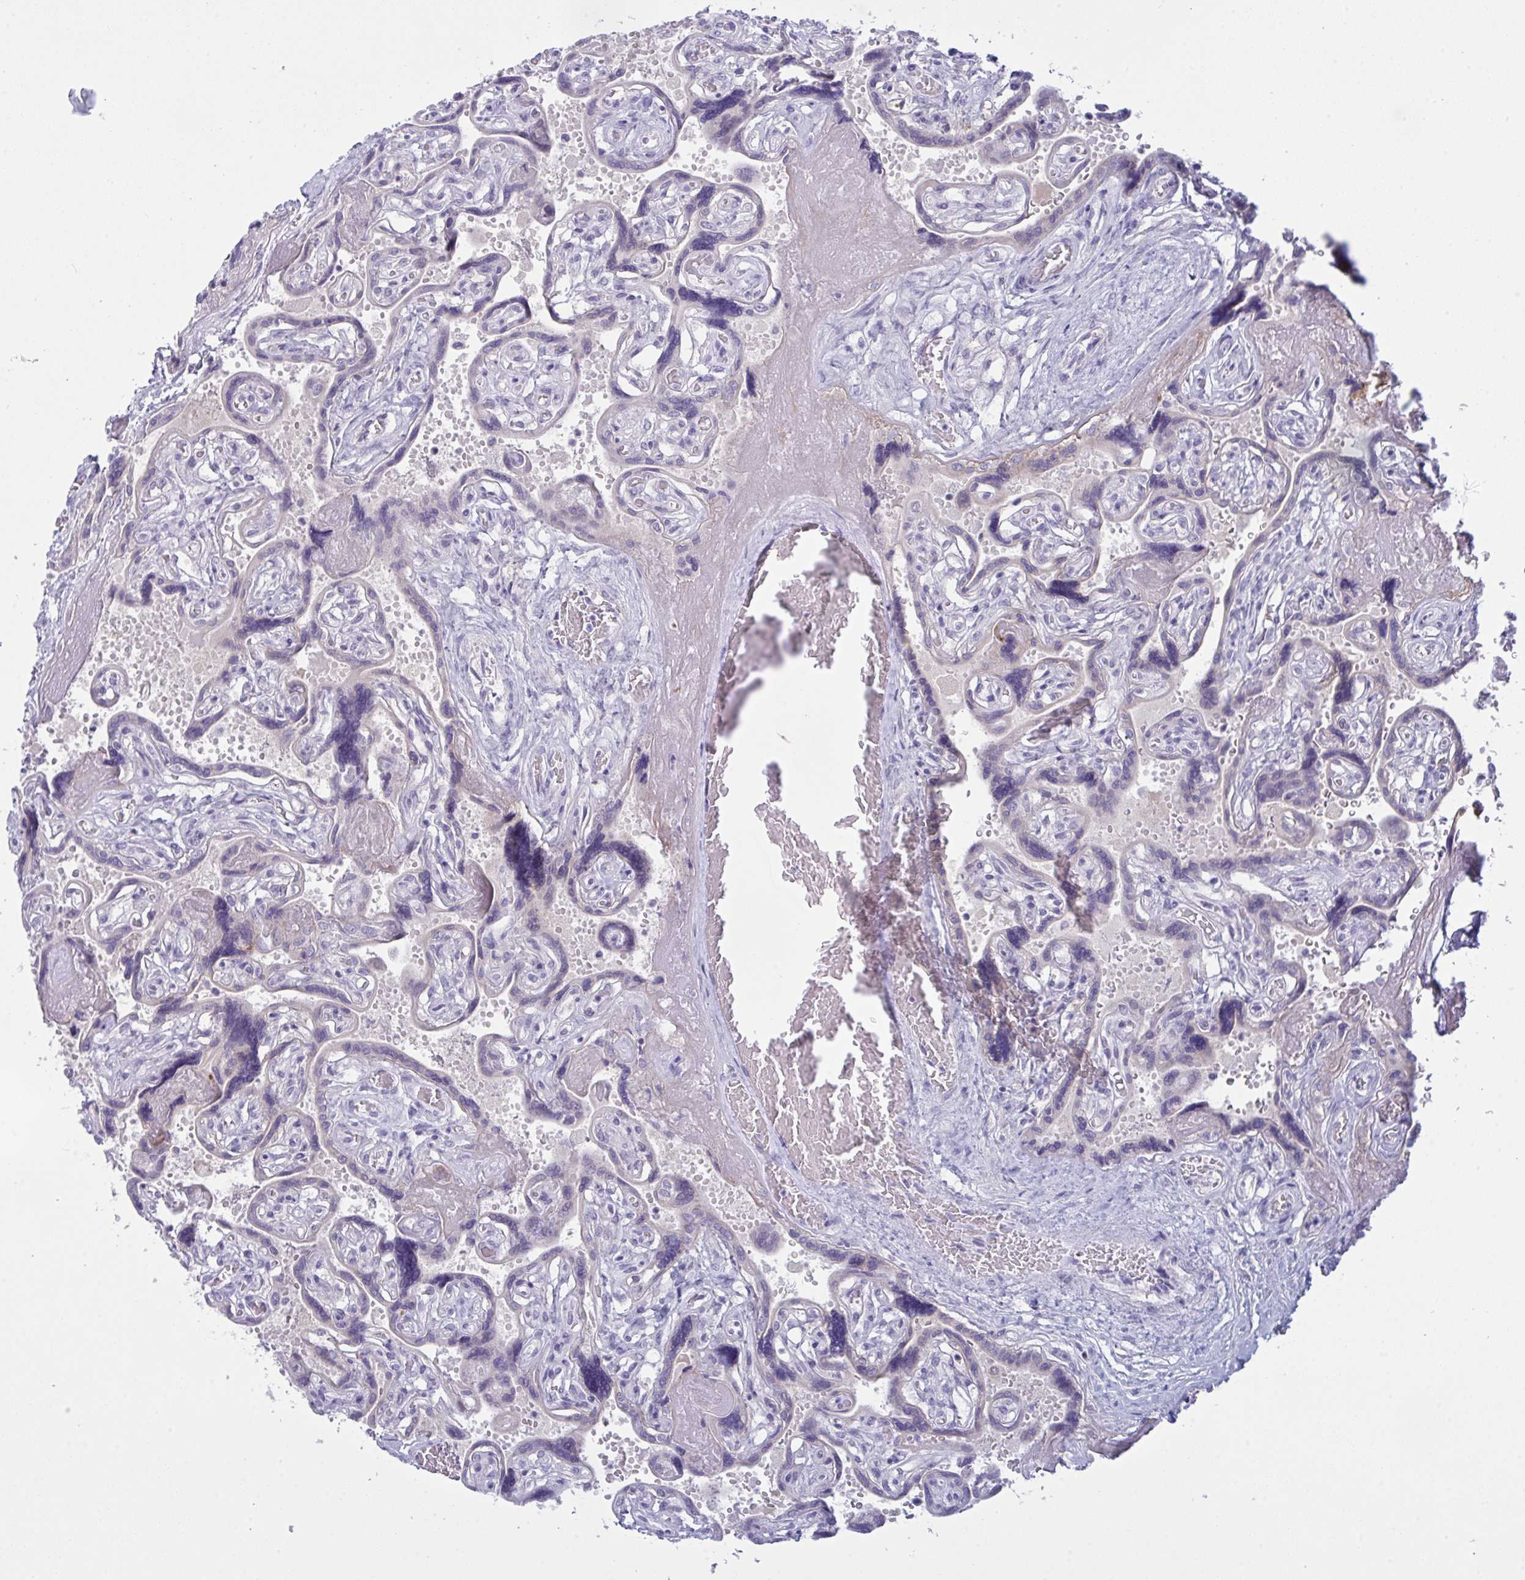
{"staining": {"intensity": "negative", "quantity": "none", "location": "none"}, "tissue": "placenta", "cell_type": "Decidual cells", "image_type": "normal", "snomed": [{"axis": "morphology", "description": "Normal tissue, NOS"}, {"axis": "topography", "description": "Placenta"}], "caption": "Normal placenta was stained to show a protein in brown. There is no significant positivity in decidual cells. (DAB immunohistochemistry, high magnification).", "gene": "TENT5D", "patient": {"sex": "female", "age": 32}}